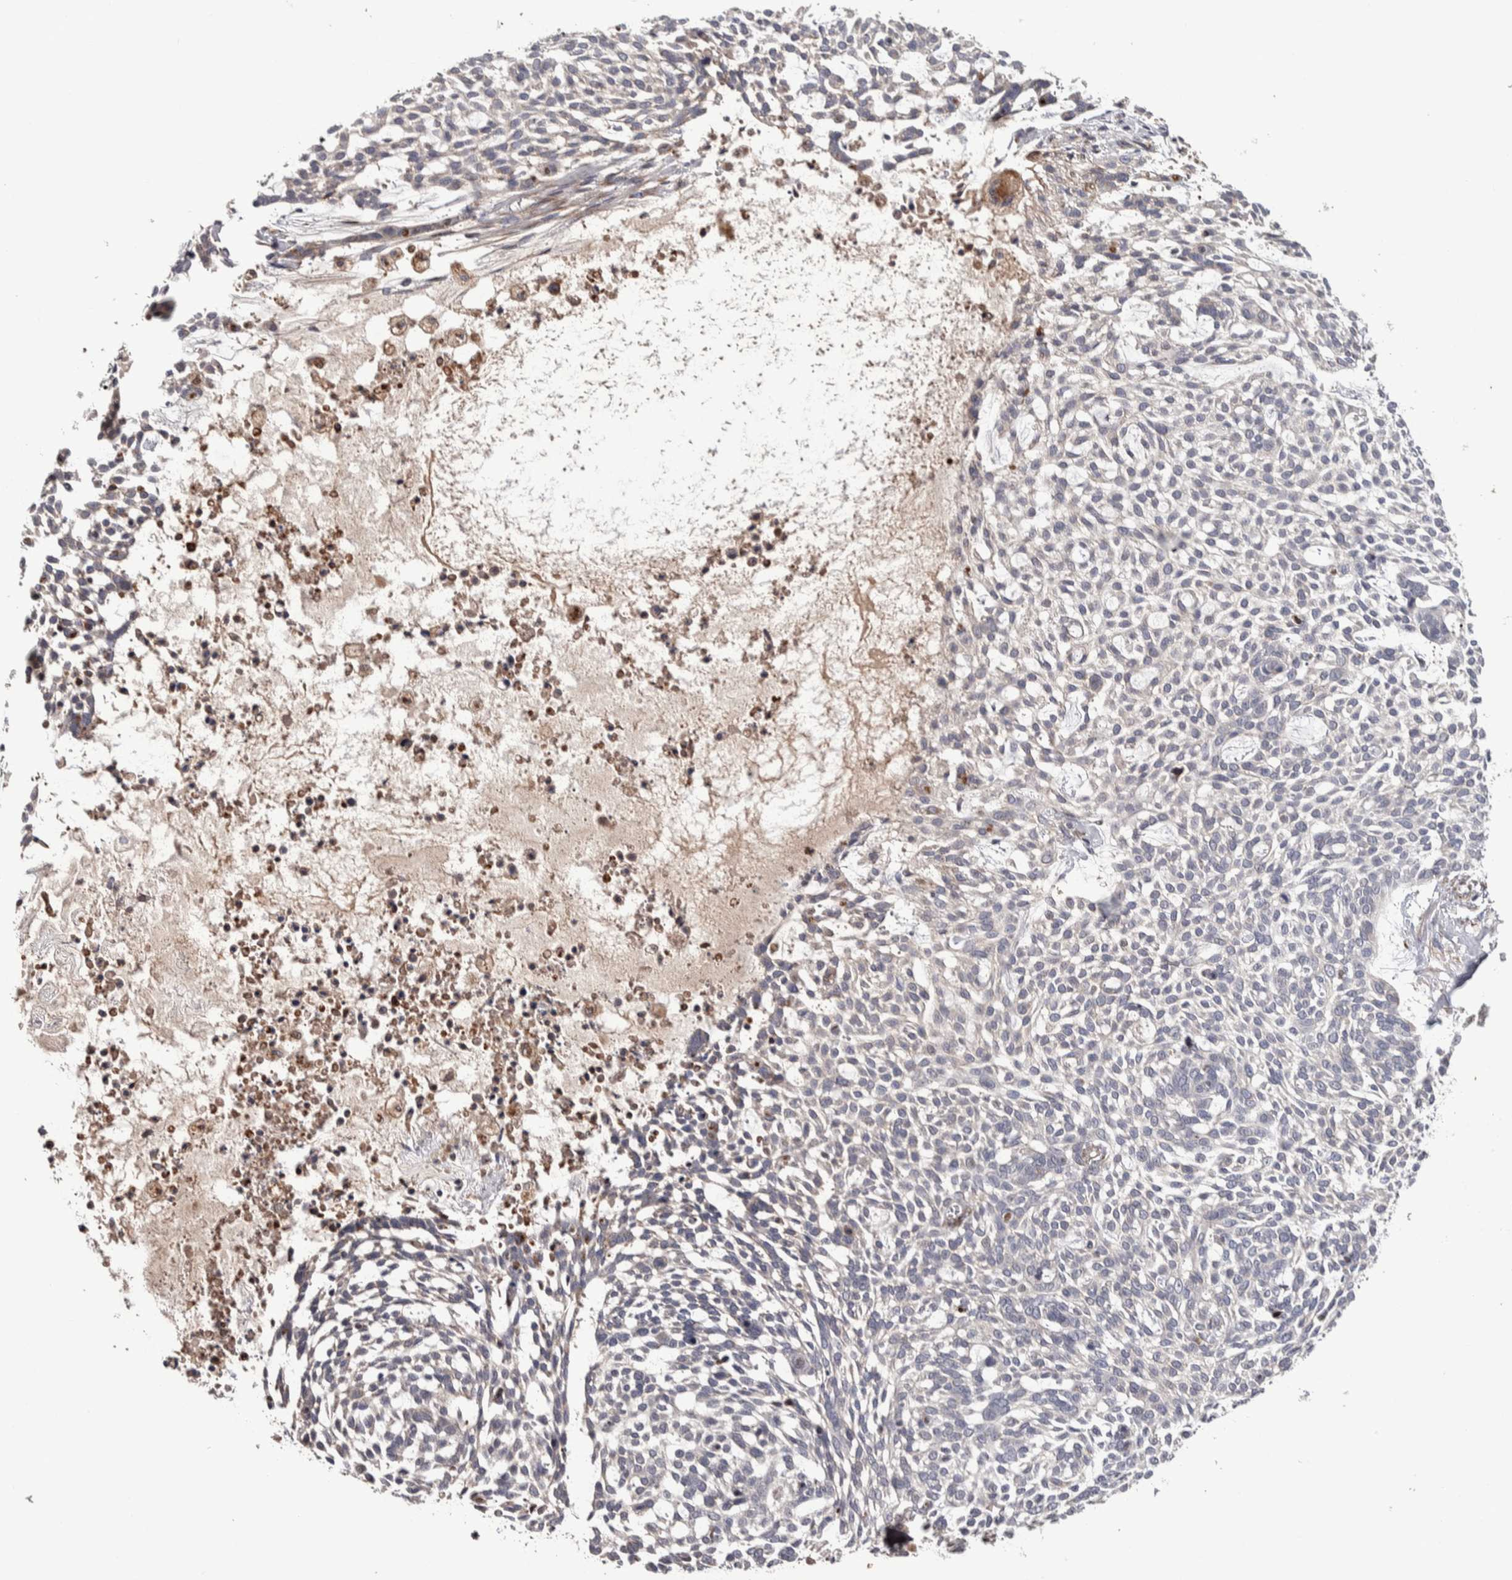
{"staining": {"intensity": "negative", "quantity": "none", "location": "none"}, "tissue": "skin cancer", "cell_type": "Tumor cells", "image_type": "cancer", "snomed": [{"axis": "morphology", "description": "Basal cell carcinoma"}, {"axis": "topography", "description": "Skin"}], "caption": "IHC micrograph of human skin cancer (basal cell carcinoma) stained for a protein (brown), which displays no positivity in tumor cells.", "gene": "CANT1", "patient": {"sex": "female", "age": 64}}